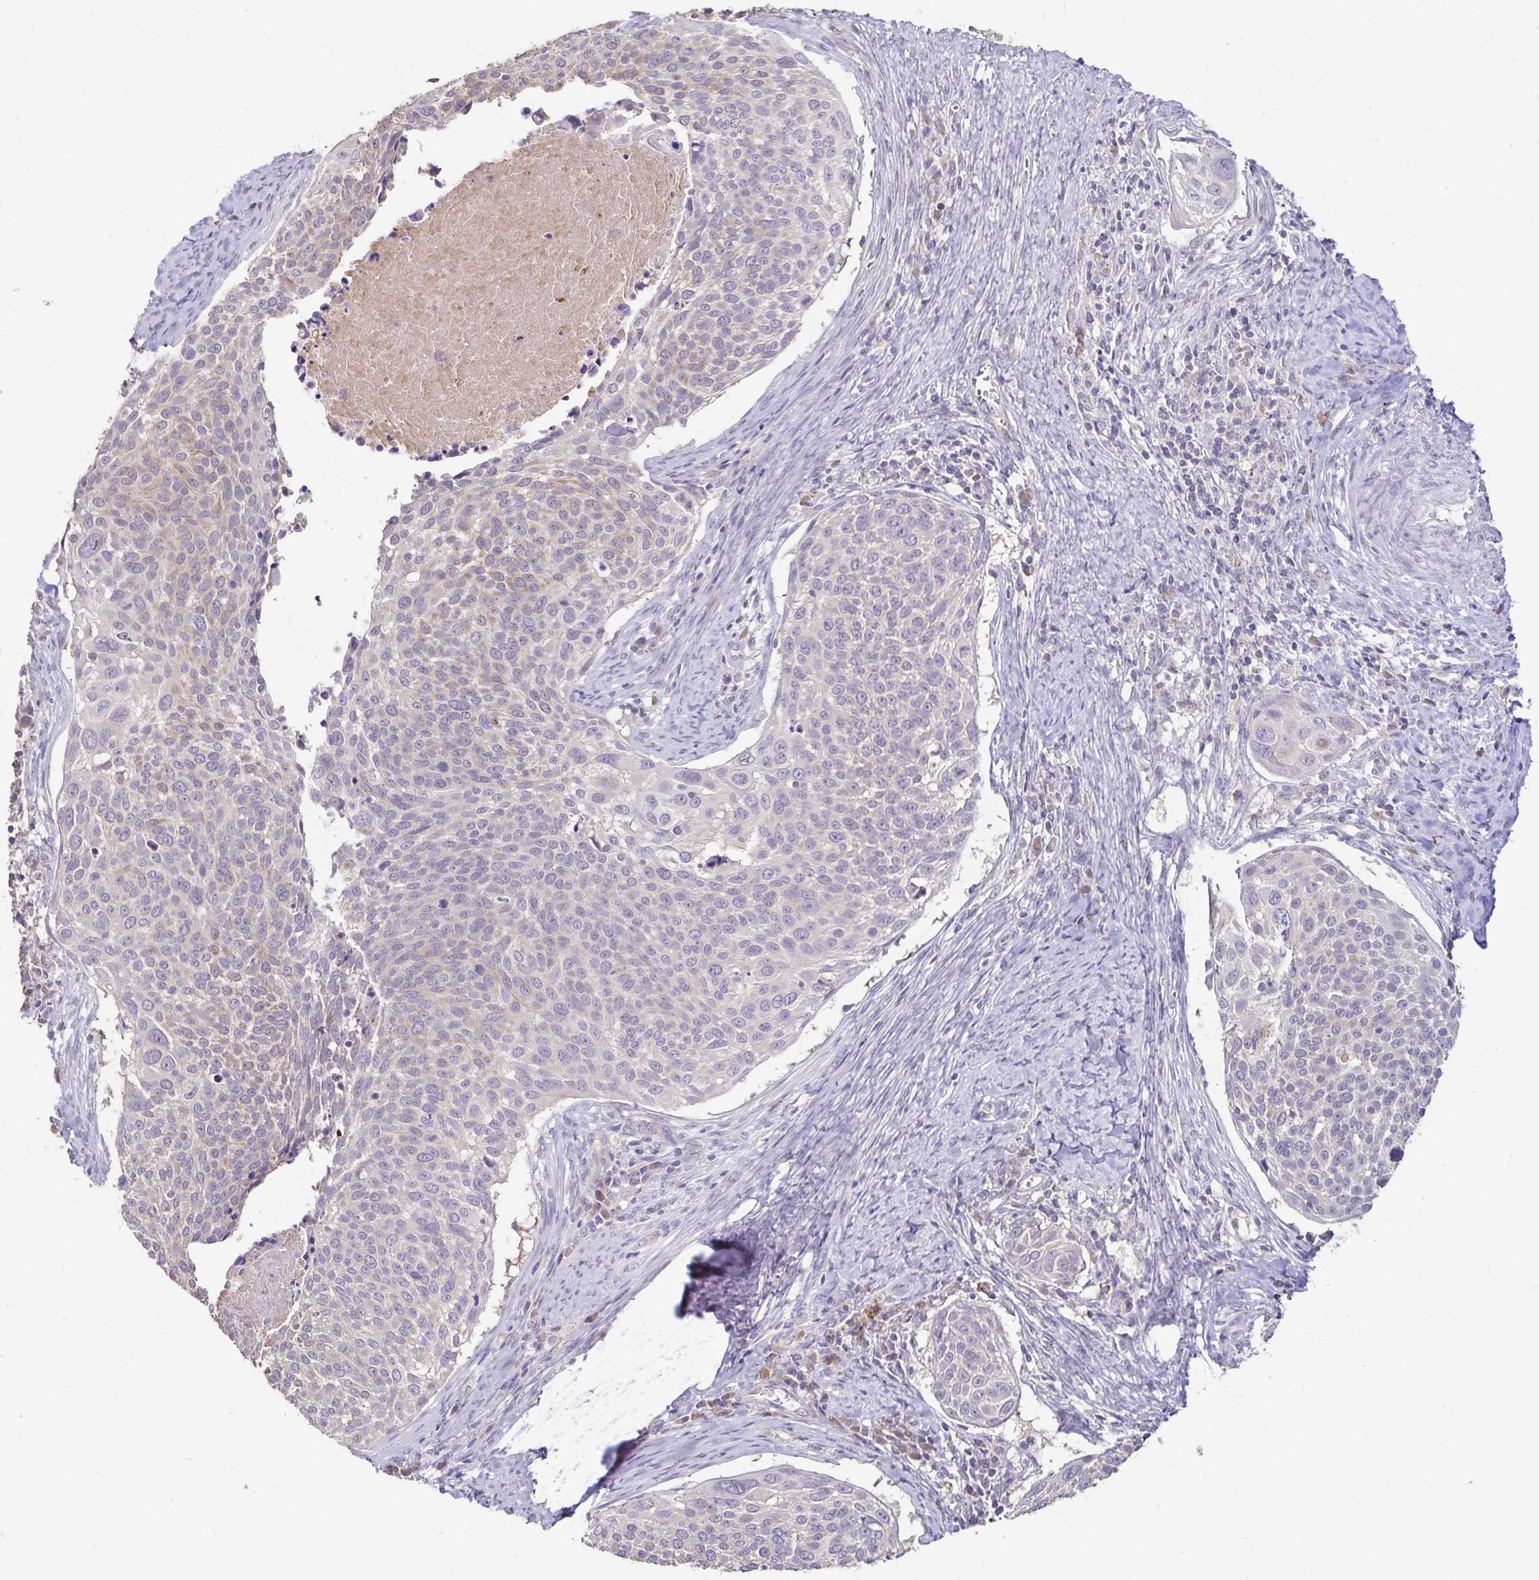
{"staining": {"intensity": "negative", "quantity": "none", "location": "none"}, "tissue": "cervical cancer", "cell_type": "Tumor cells", "image_type": "cancer", "snomed": [{"axis": "morphology", "description": "Squamous cell carcinoma, NOS"}, {"axis": "topography", "description": "Cervix"}], "caption": "Immunohistochemical staining of cervical cancer (squamous cell carcinoma) displays no significant expression in tumor cells.", "gene": "EMC10", "patient": {"sex": "female", "age": 39}}